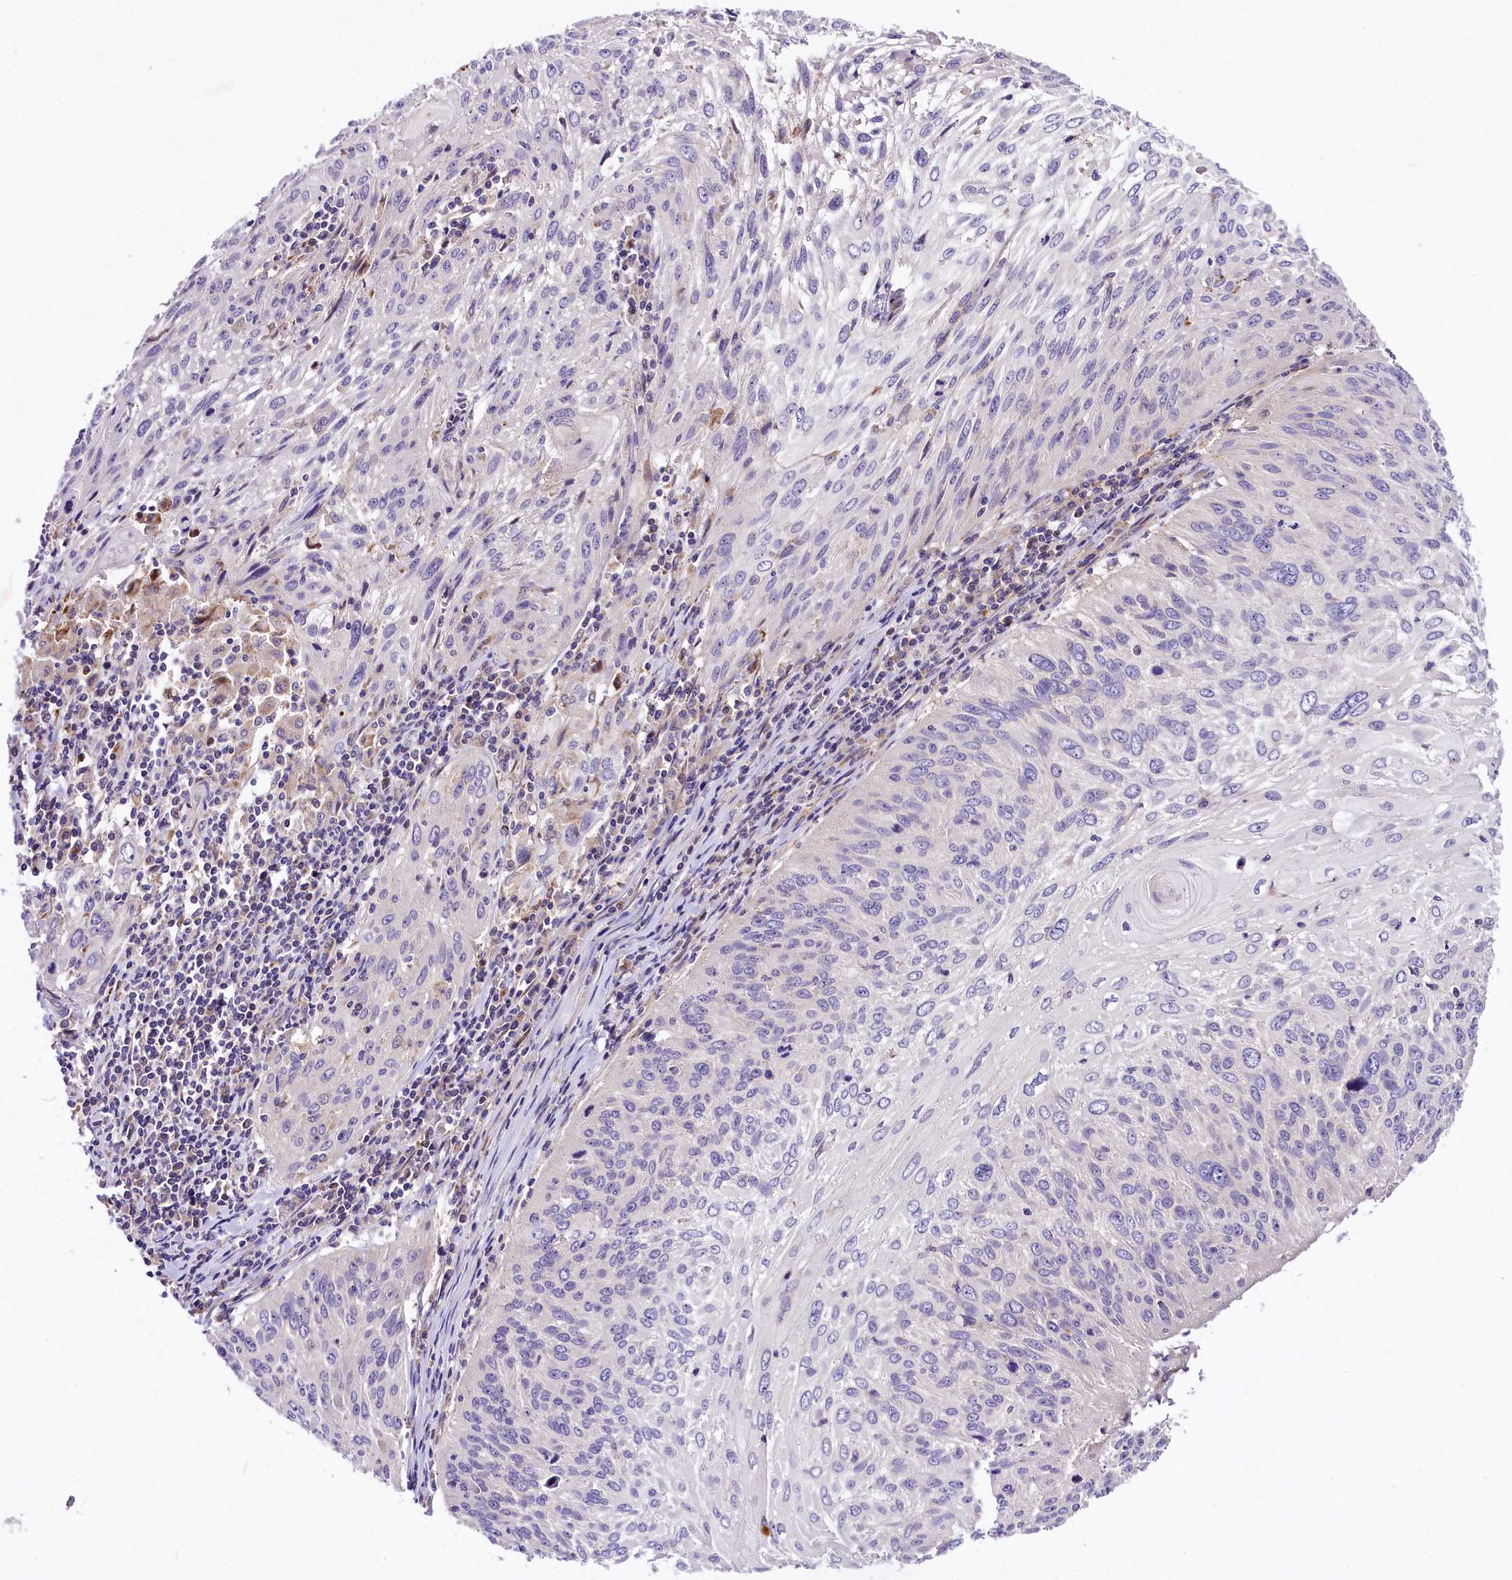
{"staining": {"intensity": "negative", "quantity": "none", "location": "none"}, "tissue": "cervical cancer", "cell_type": "Tumor cells", "image_type": "cancer", "snomed": [{"axis": "morphology", "description": "Squamous cell carcinoma, NOS"}, {"axis": "topography", "description": "Cervix"}], "caption": "Immunohistochemistry (IHC) image of human squamous cell carcinoma (cervical) stained for a protein (brown), which displays no expression in tumor cells. (Immunohistochemistry (IHC), brightfield microscopy, high magnification).", "gene": "ARMC6", "patient": {"sex": "female", "age": 51}}